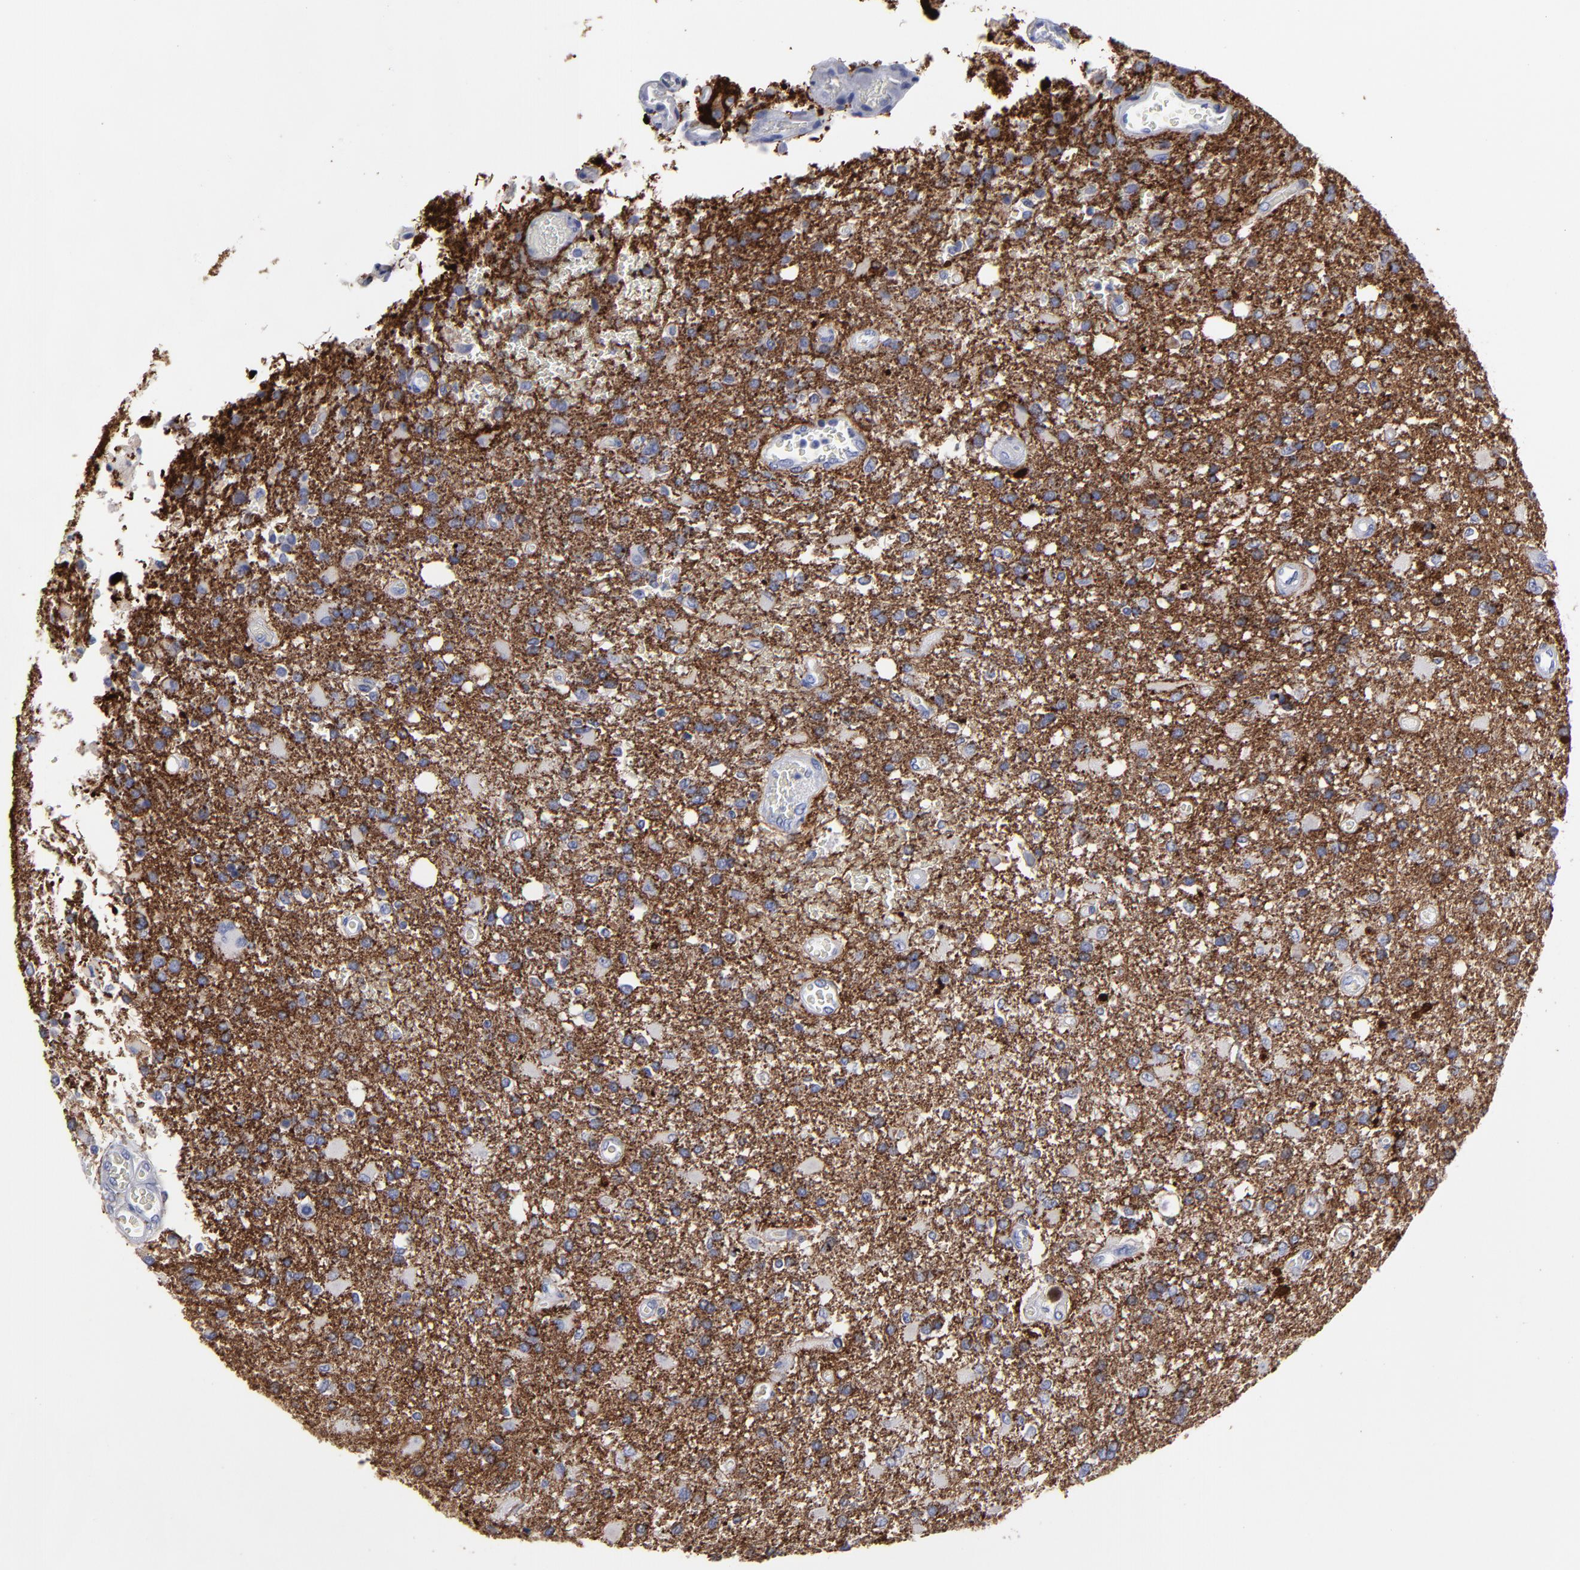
{"staining": {"intensity": "negative", "quantity": "none", "location": "none"}, "tissue": "glioma", "cell_type": "Tumor cells", "image_type": "cancer", "snomed": [{"axis": "morphology", "description": "Glioma, malignant, High grade"}, {"axis": "topography", "description": "Cerebral cortex"}], "caption": "High magnification brightfield microscopy of high-grade glioma (malignant) stained with DAB (3,3'-diaminobenzidine) (brown) and counterstained with hematoxylin (blue): tumor cells show no significant expression. Nuclei are stained in blue.", "gene": "CADM3", "patient": {"sex": "male", "age": 79}}